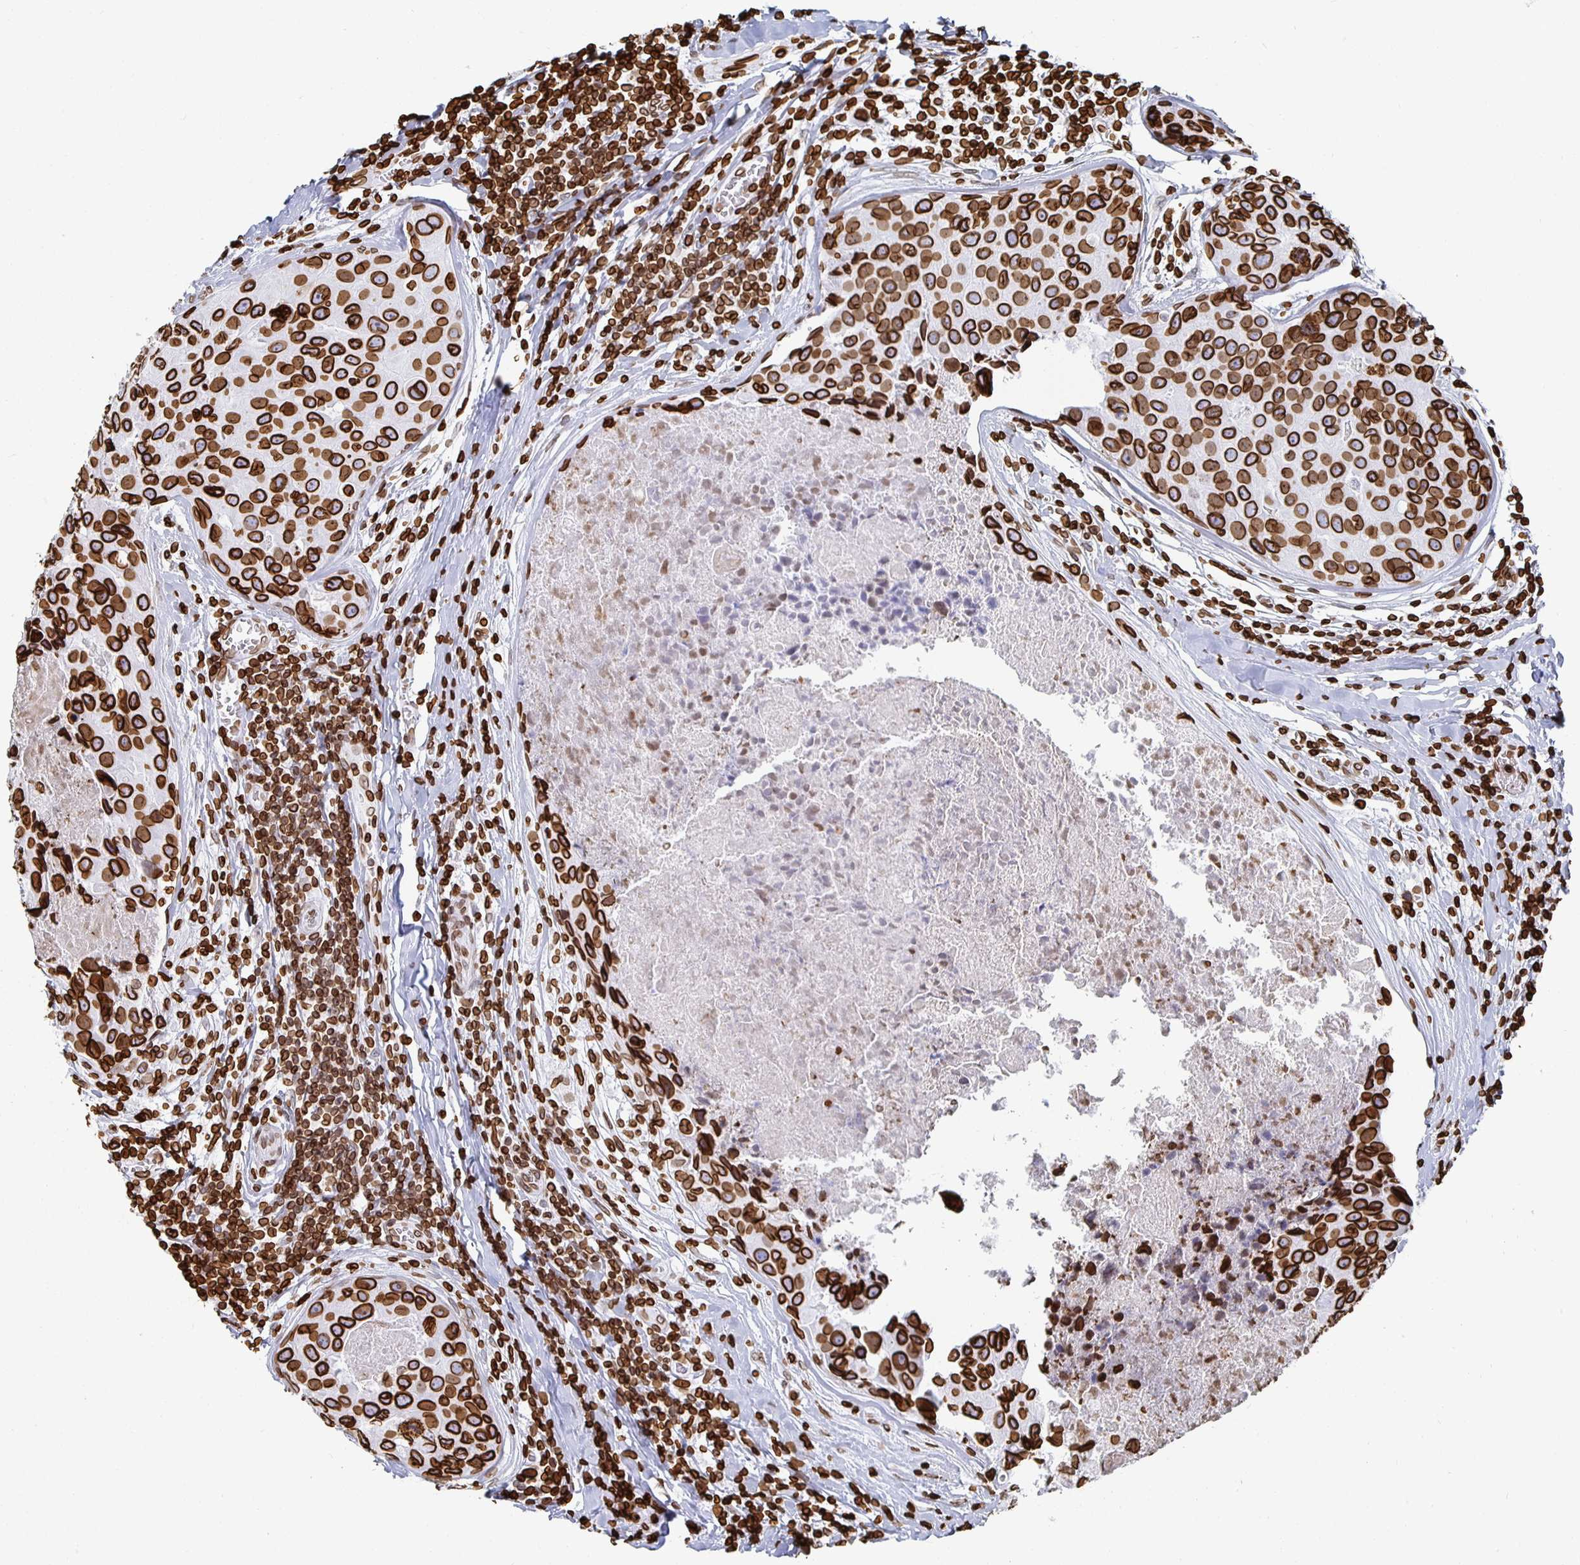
{"staining": {"intensity": "strong", "quantity": ">75%", "location": "cytoplasmic/membranous,nuclear"}, "tissue": "breast cancer", "cell_type": "Tumor cells", "image_type": "cancer", "snomed": [{"axis": "morphology", "description": "Duct carcinoma"}, {"axis": "topography", "description": "Breast"}], "caption": "Human intraductal carcinoma (breast) stained for a protein (brown) exhibits strong cytoplasmic/membranous and nuclear positive staining in approximately >75% of tumor cells.", "gene": "LMNB1", "patient": {"sex": "female", "age": 24}}